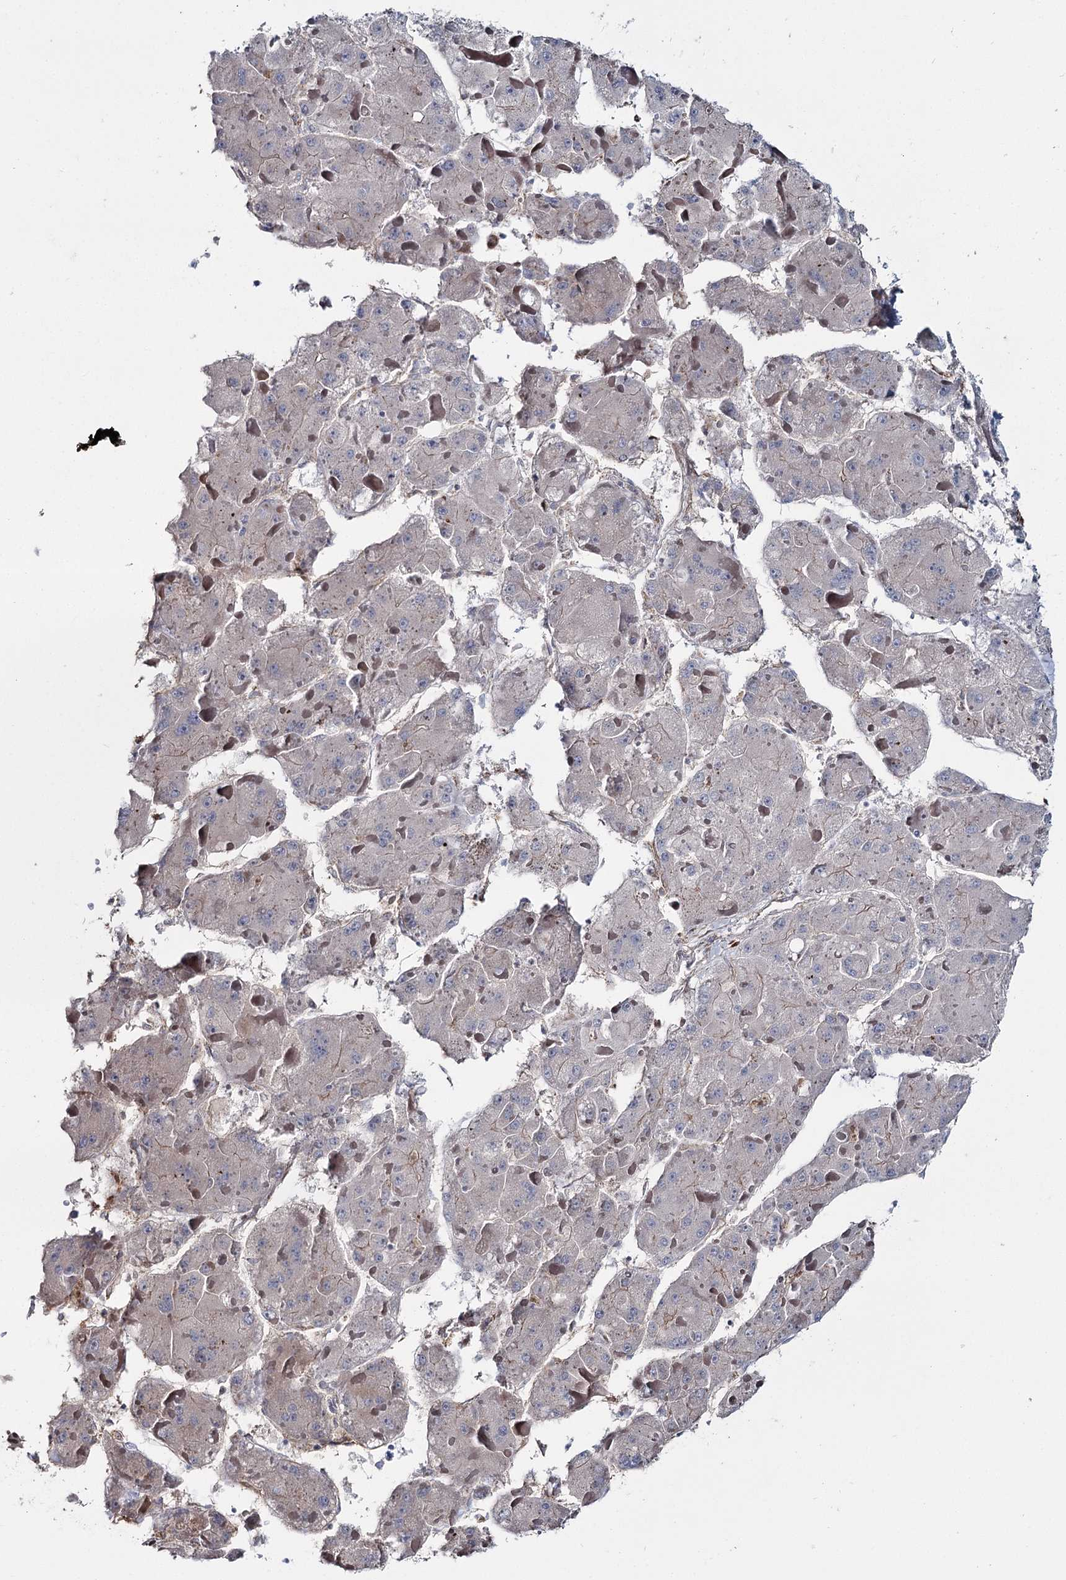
{"staining": {"intensity": "negative", "quantity": "none", "location": "none"}, "tissue": "liver cancer", "cell_type": "Tumor cells", "image_type": "cancer", "snomed": [{"axis": "morphology", "description": "Carcinoma, Hepatocellular, NOS"}, {"axis": "topography", "description": "Liver"}], "caption": "IHC photomicrograph of human liver cancer stained for a protein (brown), which exhibits no expression in tumor cells.", "gene": "SUMF1", "patient": {"sex": "female", "age": 73}}